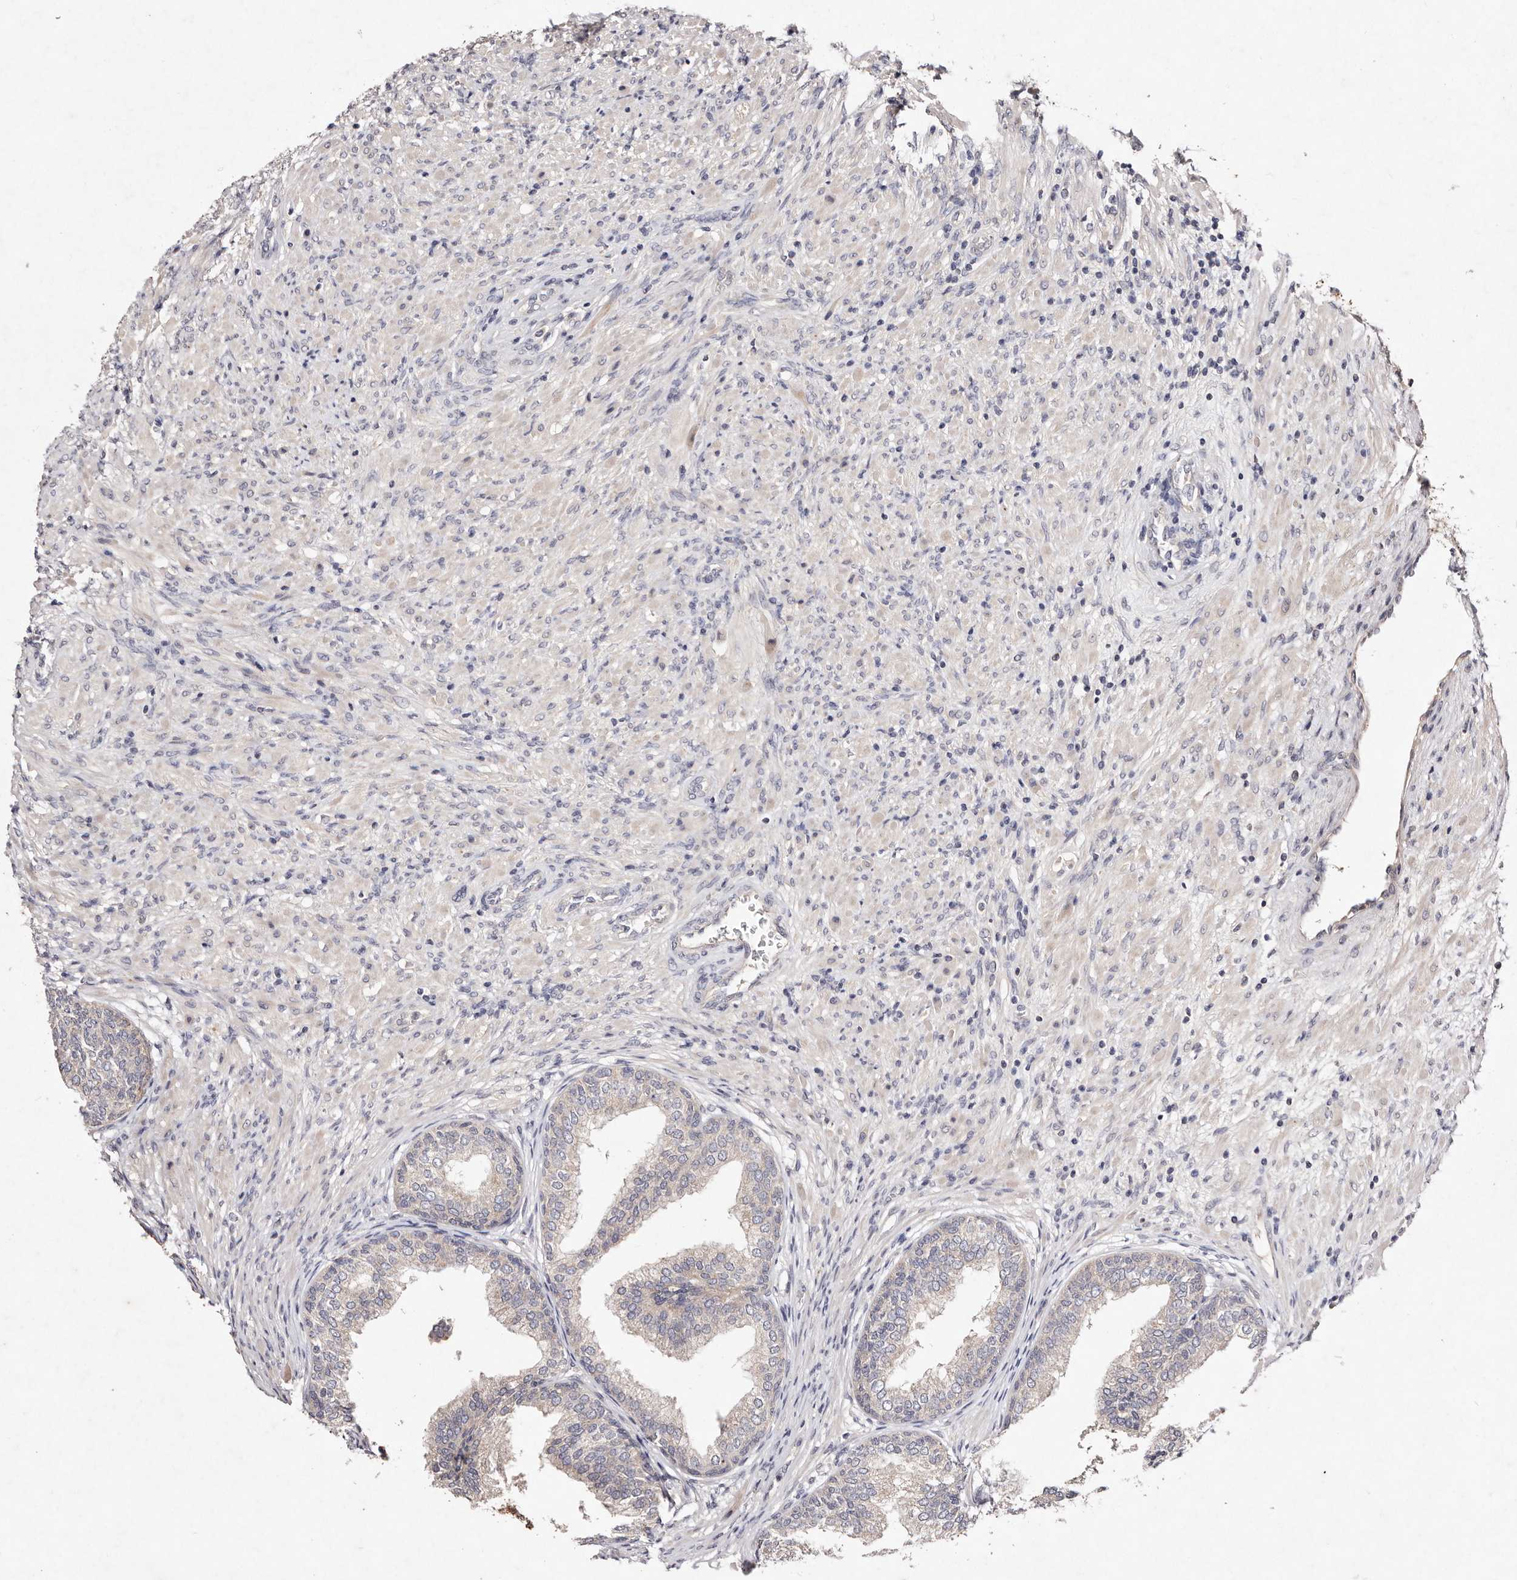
{"staining": {"intensity": "weak", "quantity": "<25%", "location": "cytoplasmic/membranous"}, "tissue": "prostate", "cell_type": "Glandular cells", "image_type": "normal", "snomed": [{"axis": "morphology", "description": "Normal tissue, NOS"}, {"axis": "topography", "description": "Prostate"}], "caption": "Immunohistochemistry of normal prostate demonstrates no positivity in glandular cells.", "gene": "TSC2", "patient": {"sex": "male", "age": 76}}